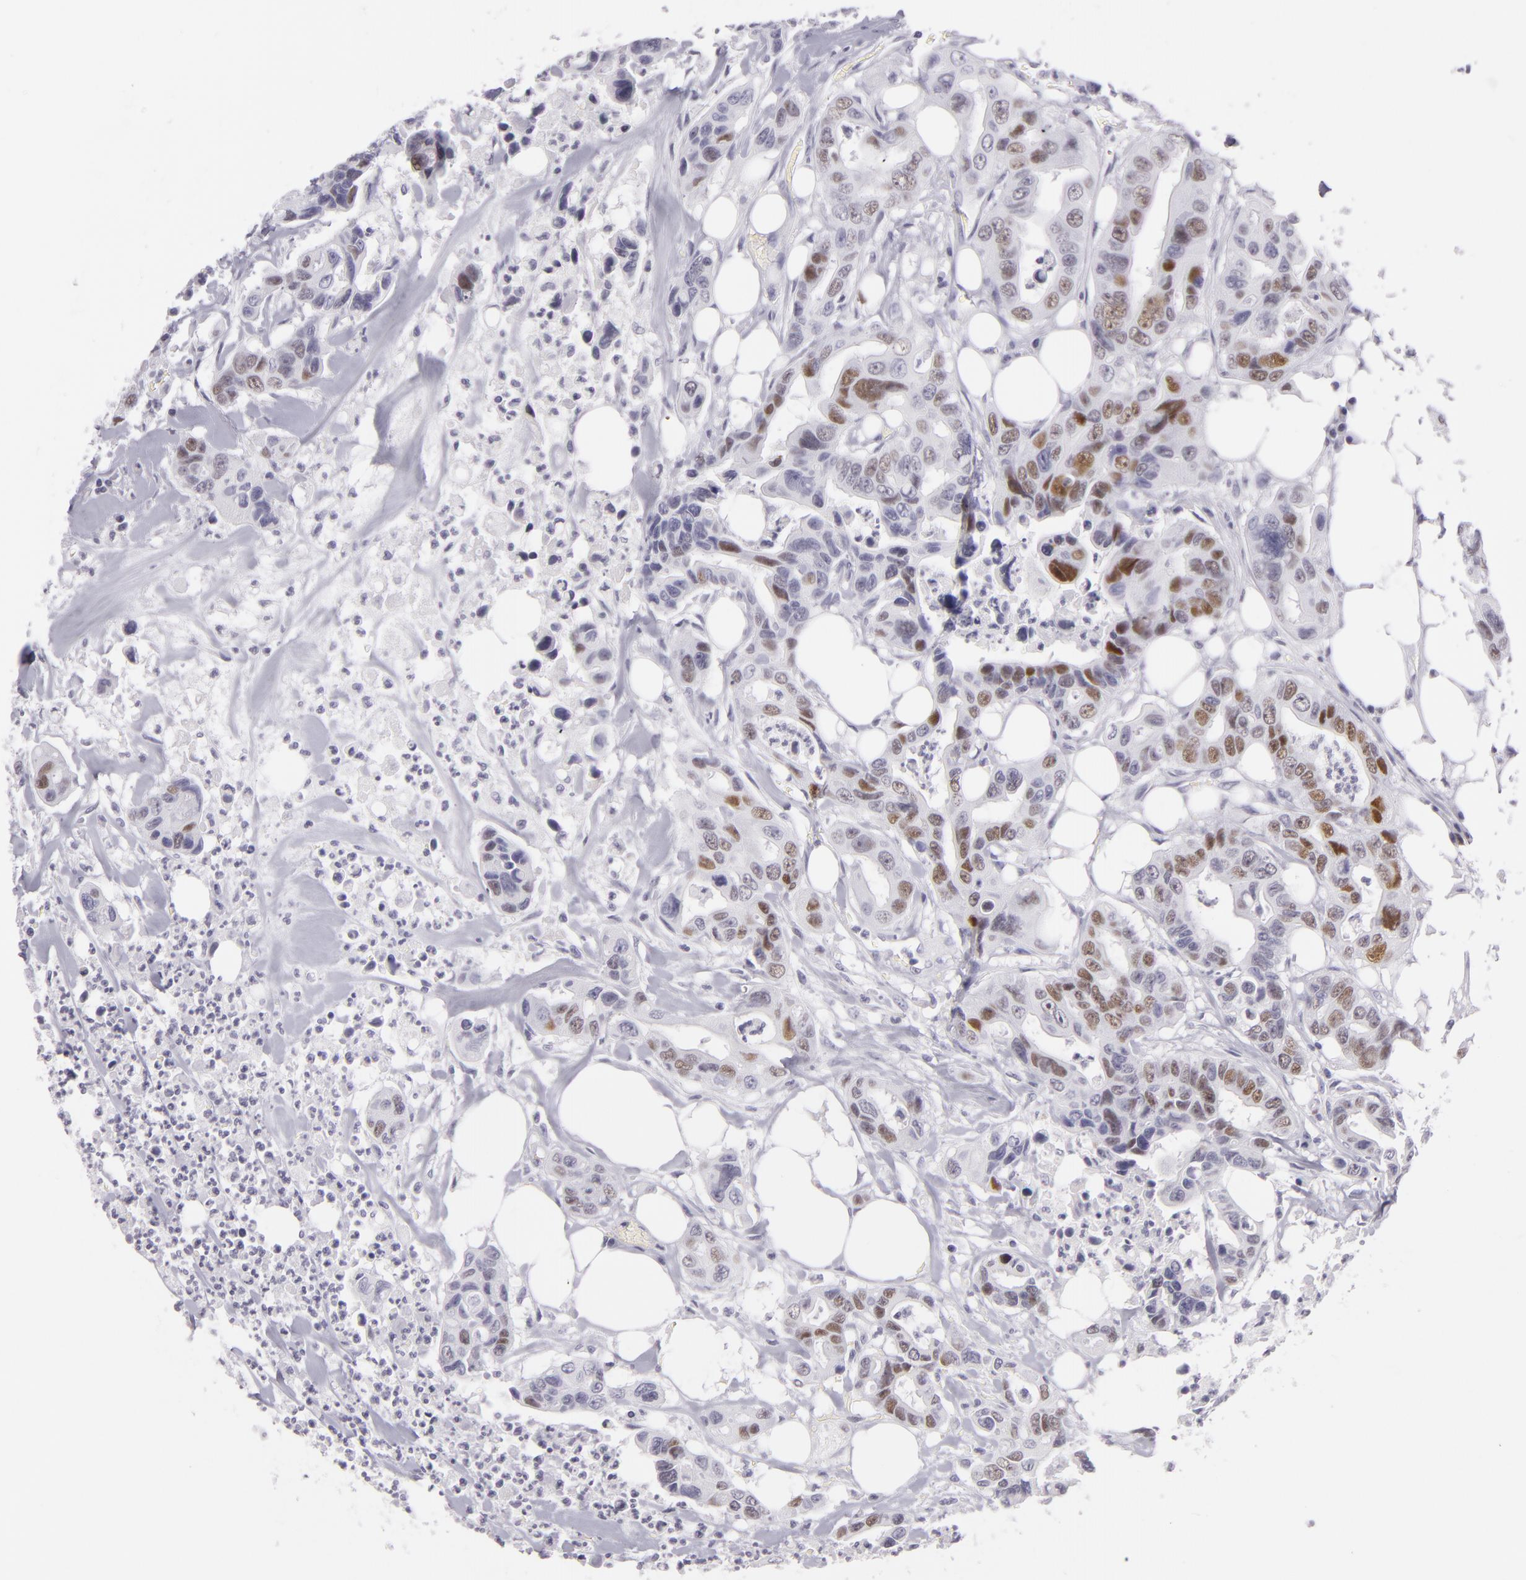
{"staining": {"intensity": "moderate", "quantity": "25%-75%", "location": "nuclear"}, "tissue": "colorectal cancer", "cell_type": "Tumor cells", "image_type": "cancer", "snomed": [{"axis": "morphology", "description": "Adenocarcinoma, NOS"}, {"axis": "topography", "description": "Colon"}], "caption": "Immunohistochemistry (IHC) image of human colorectal cancer (adenocarcinoma) stained for a protein (brown), which demonstrates medium levels of moderate nuclear staining in approximately 25%-75% of tumor cells.", "gene": "MCM3", "patient": {"sex": "female", "age": 70}}